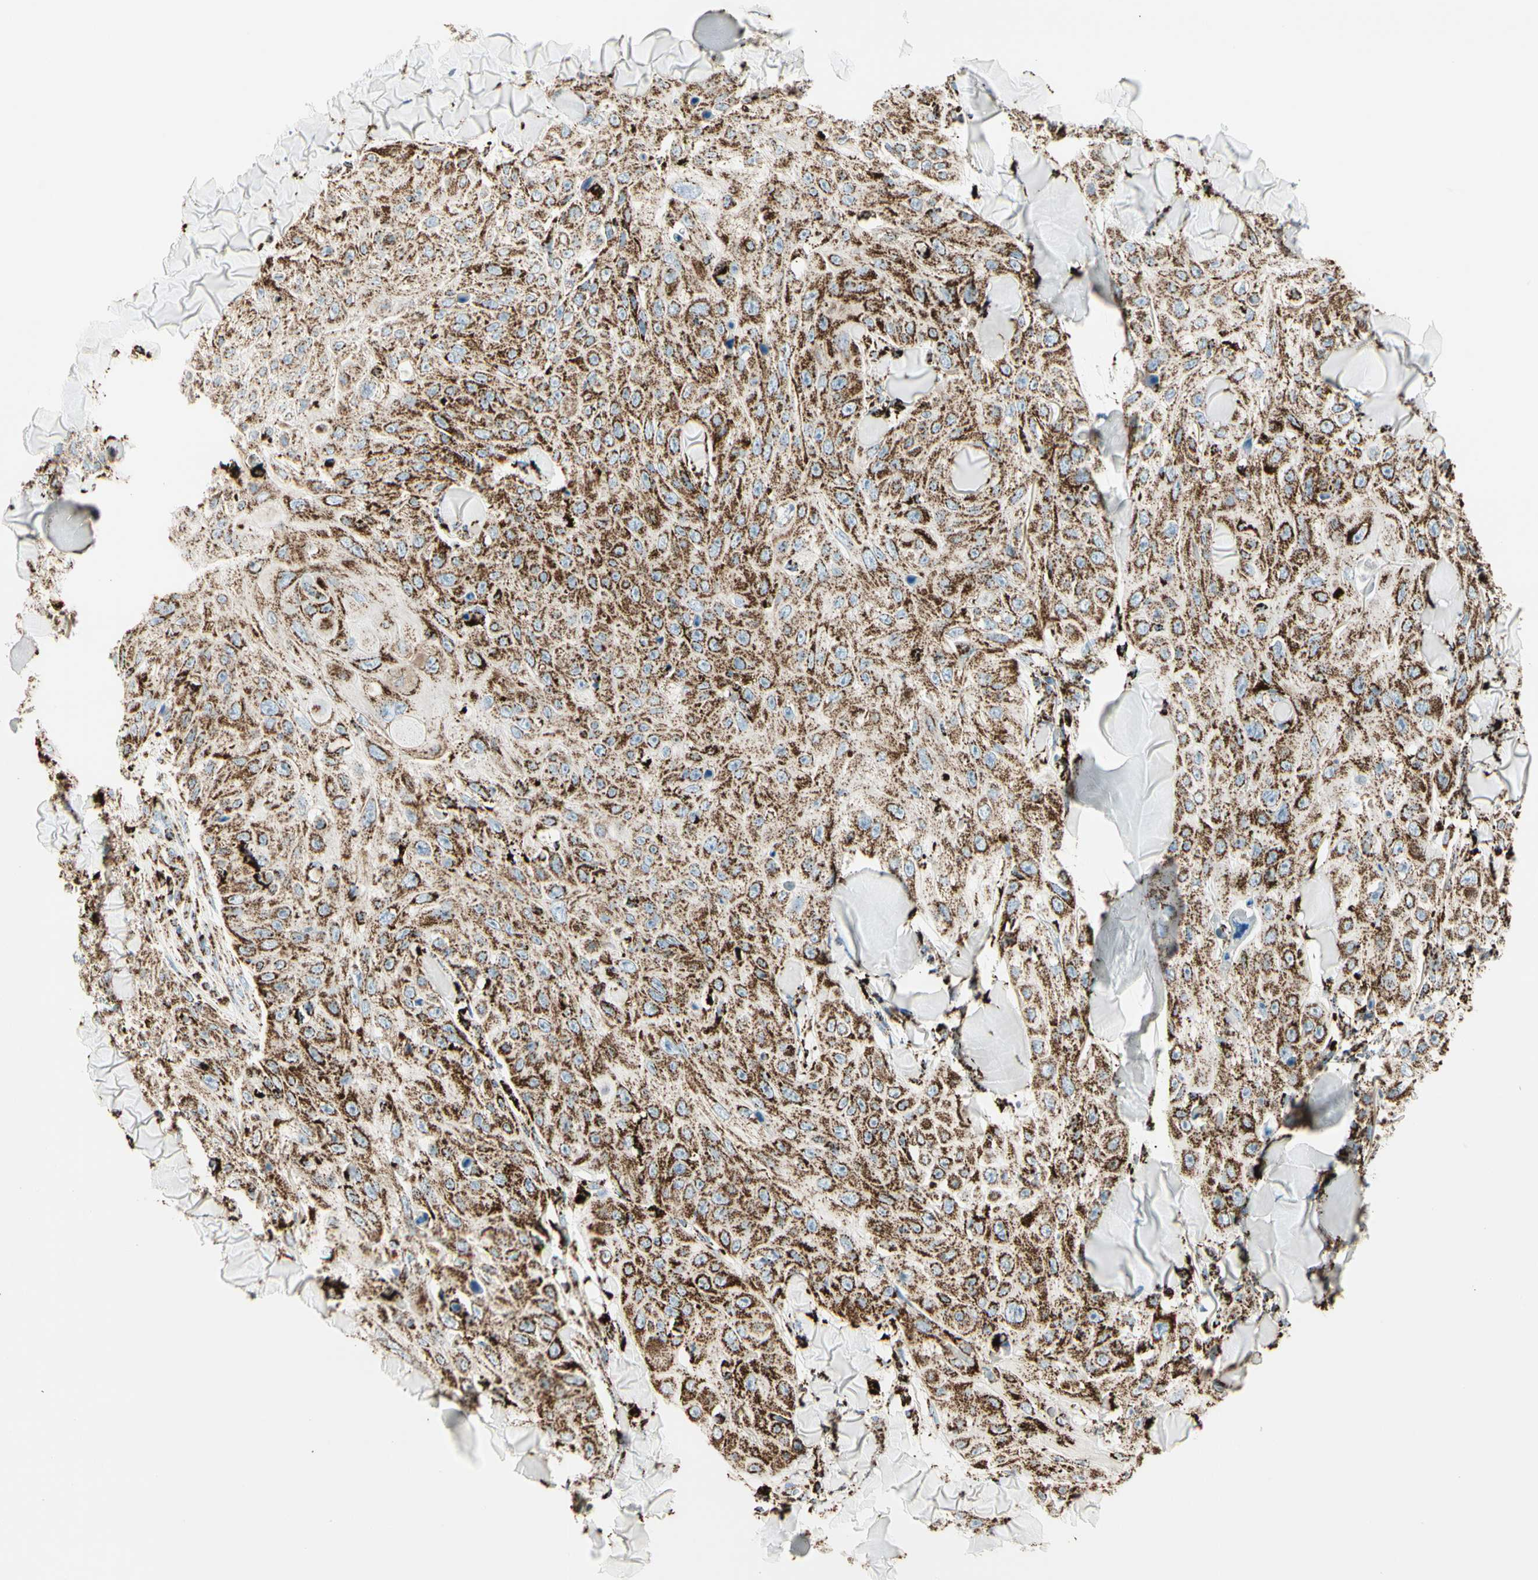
{"staining": {"intensity": "strong", "quantity": ">75%", "location": "cytoplasmic/membranous"}, "tissue": "skin cancer", "cell_type": "Tumor cells", "image_type": "cancer", "snomed": [{"axis": "morphology", "description": "Squamous cell carcinoma, NOS"}, {"axis": "topography", "description": "Skin"}], "caption": "DAB immunohistochemical staining of skin cancer exhibits strong cytoplasmic/membranous protein expression in about >75% of tumor cells.", "gene": "ME2", "patient": {"sex": "male", "age": 86}}